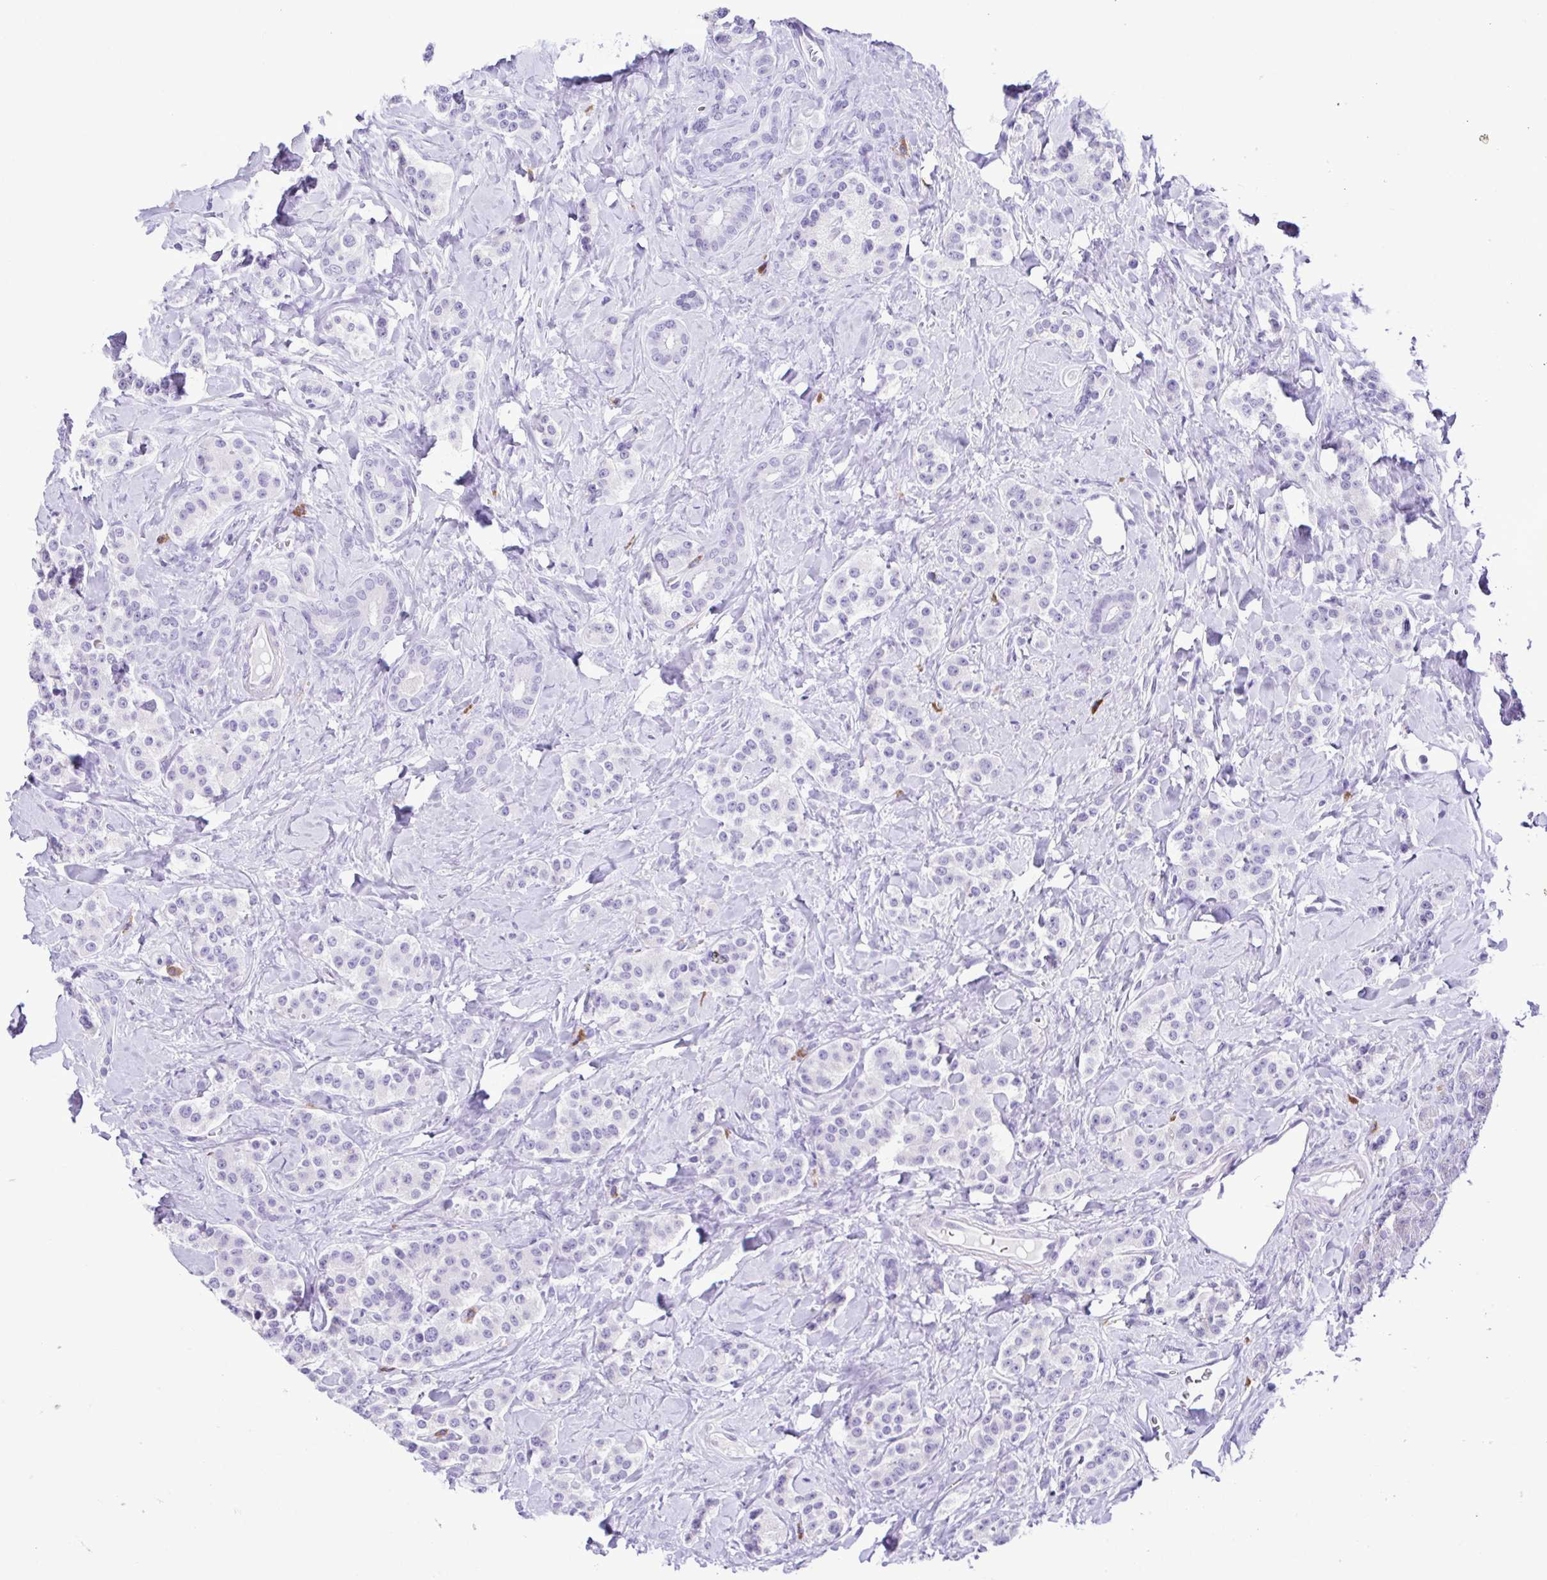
{"staining": {"intensity": "negative", "quantity": "none", "location": "none"}, "tissue": "carcinoid", "cell_type": "Tumor cells", "image_type": "cancer", "snomed": [{"axis": "morphology", "description": "Normal tissue, NOS"}, {"axis": "morphology", "description": "Carcinoid, malignant, NOS"}, {"axis": "topography", "description": "Pancreas"}], "caption": "DAB (3,3'-diaminobenzidine) immunohistochemical staining of human carcinoid (malignant) reveals no significant positivity in tumor cells. Nuclei are stained in blue.", "gene": "SPATA16", "patient": {"sex": "male", "age": 36}}